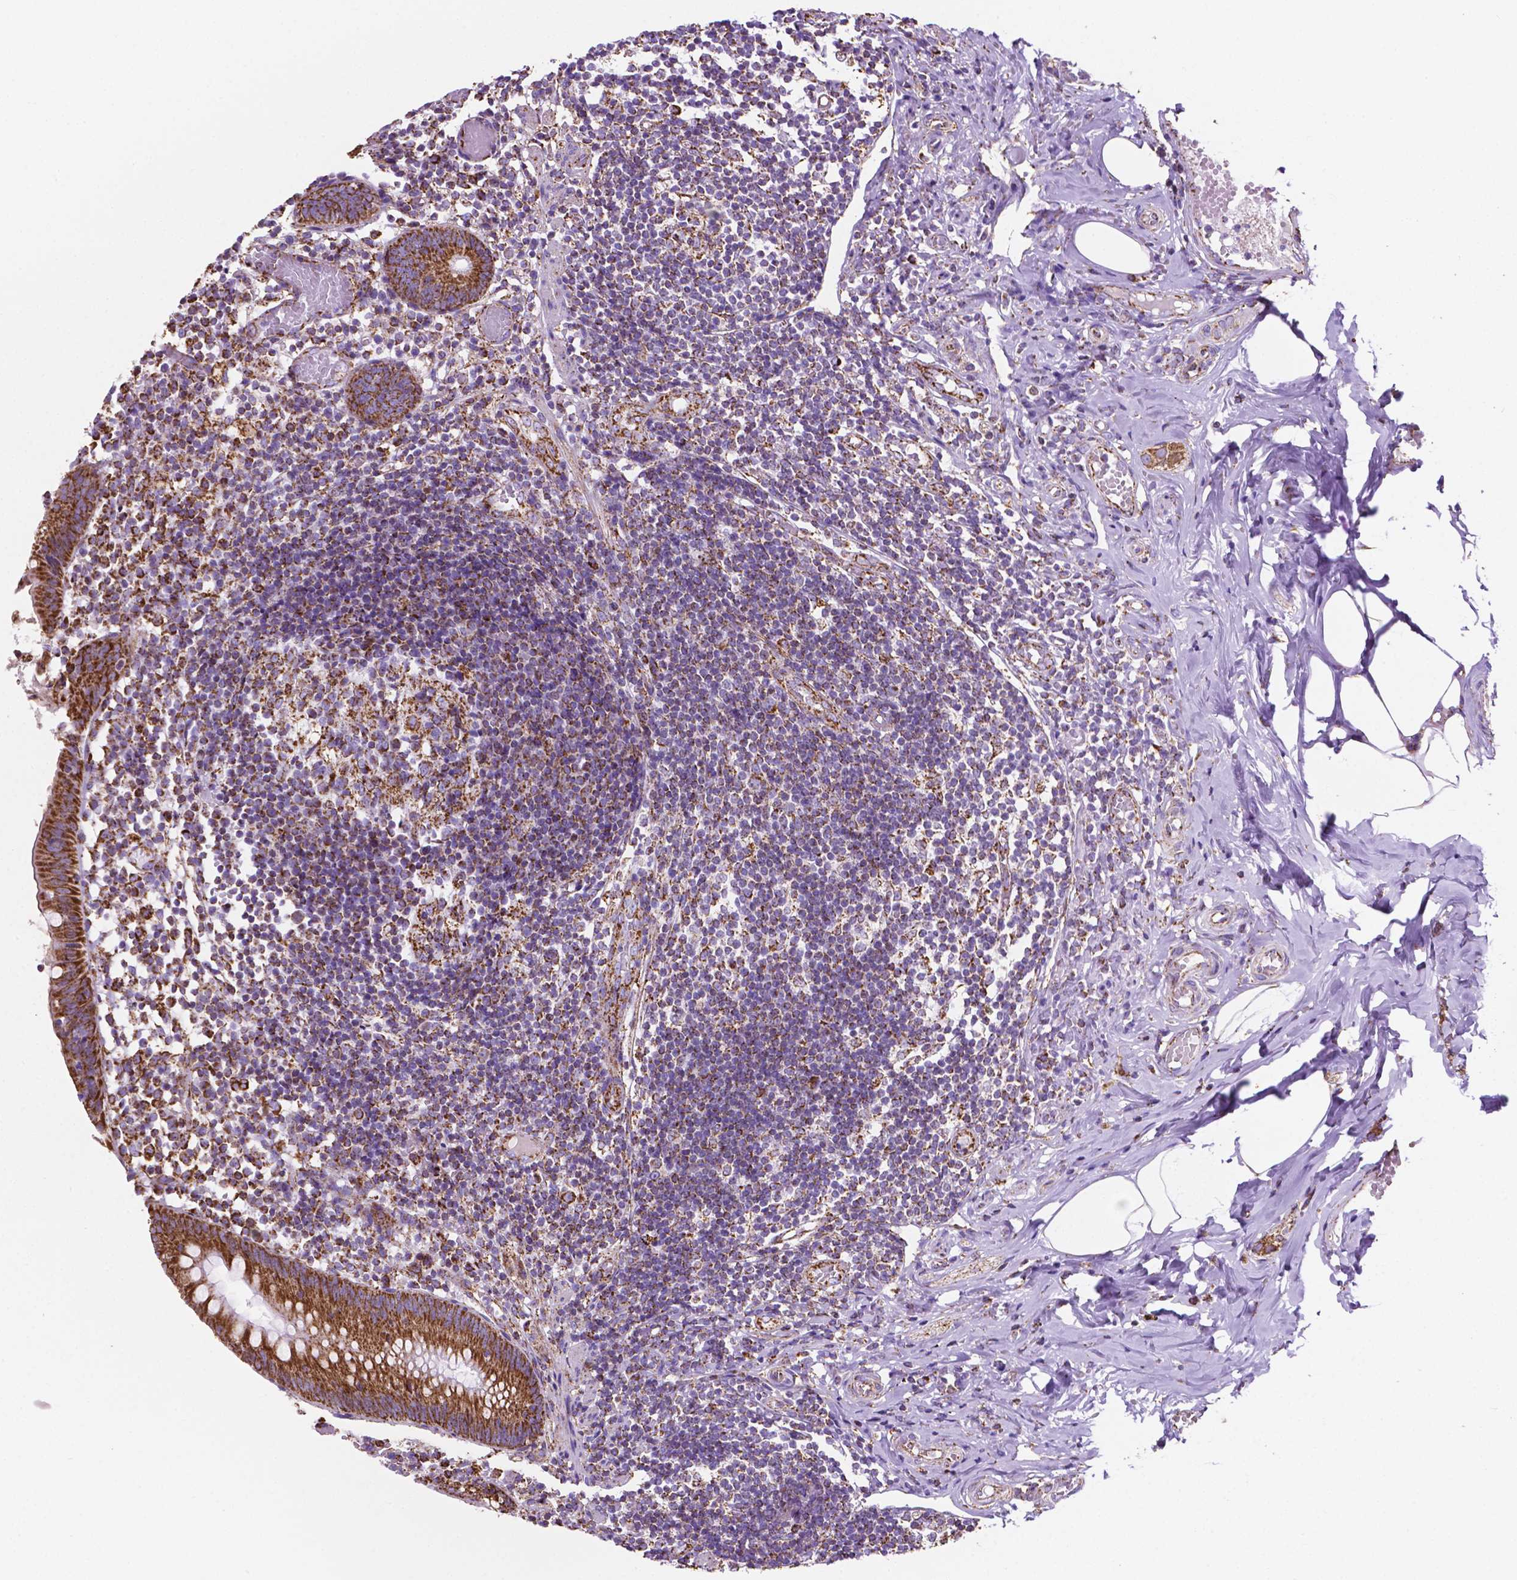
{"staining": {"intensity": "strong", "quantity": ">75%", "location": "cytoplasmic/membranous"}, "tissue": "appendix", "cell_type": "Glandular cells", "image_type": "normal", "snomed": [{"axis": "morphology", "description": "Normal tissue, NOS"}, {"axis": "topography", "description": "Appendix"}], "caption": "Glandular cells exhibit high levels of strong cytoplasmic/membranous staining in approximately >75% of cells in normal human appendix.", "gene": "RMDN3", "patient": {"sex": "female", "age": 32}}